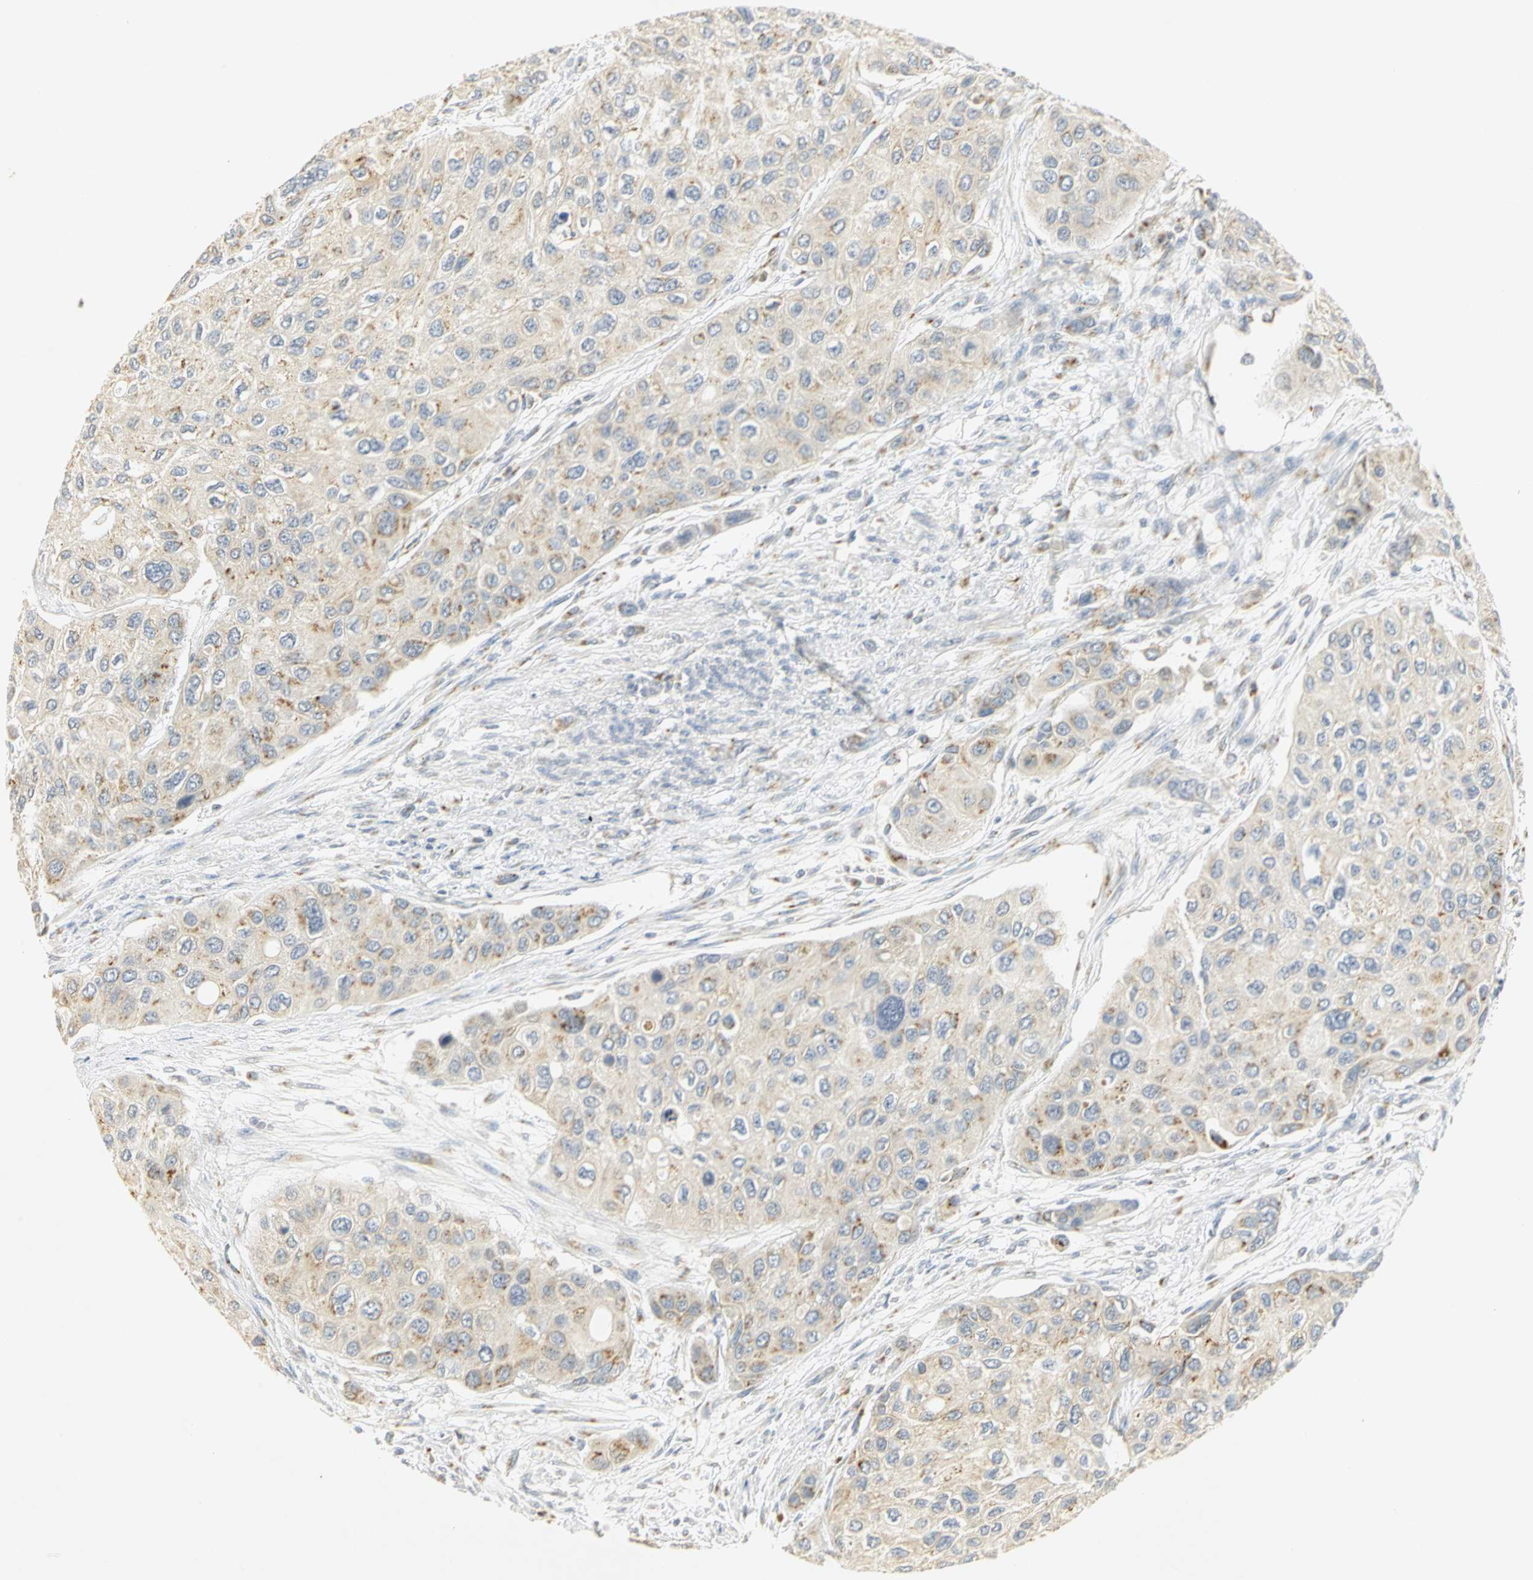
{"staining": {"intensity": "weak", "quantity": ">75%", "location": "cytoplasmic/membranous"}, "tissue": "urothelial cancer", "cell_type": "Tumor cells", "image_type": "cancer", "snomed": [{"axis": "morphology", "description": "Urothelial carcinoma, High grade"}, {"axis": "topography", "description": "Urinary bladder"}], "caption": "Immunohistochemistry histopathology image of urothelial carcinoma (high-grade) stained for a protein (brown), which reveals low levels of weak cytoplasmic/membranous expression in about >75% of tumor cells.", "gene": "TM9SF2", "patient": {"sex": "female", "age": 56}}